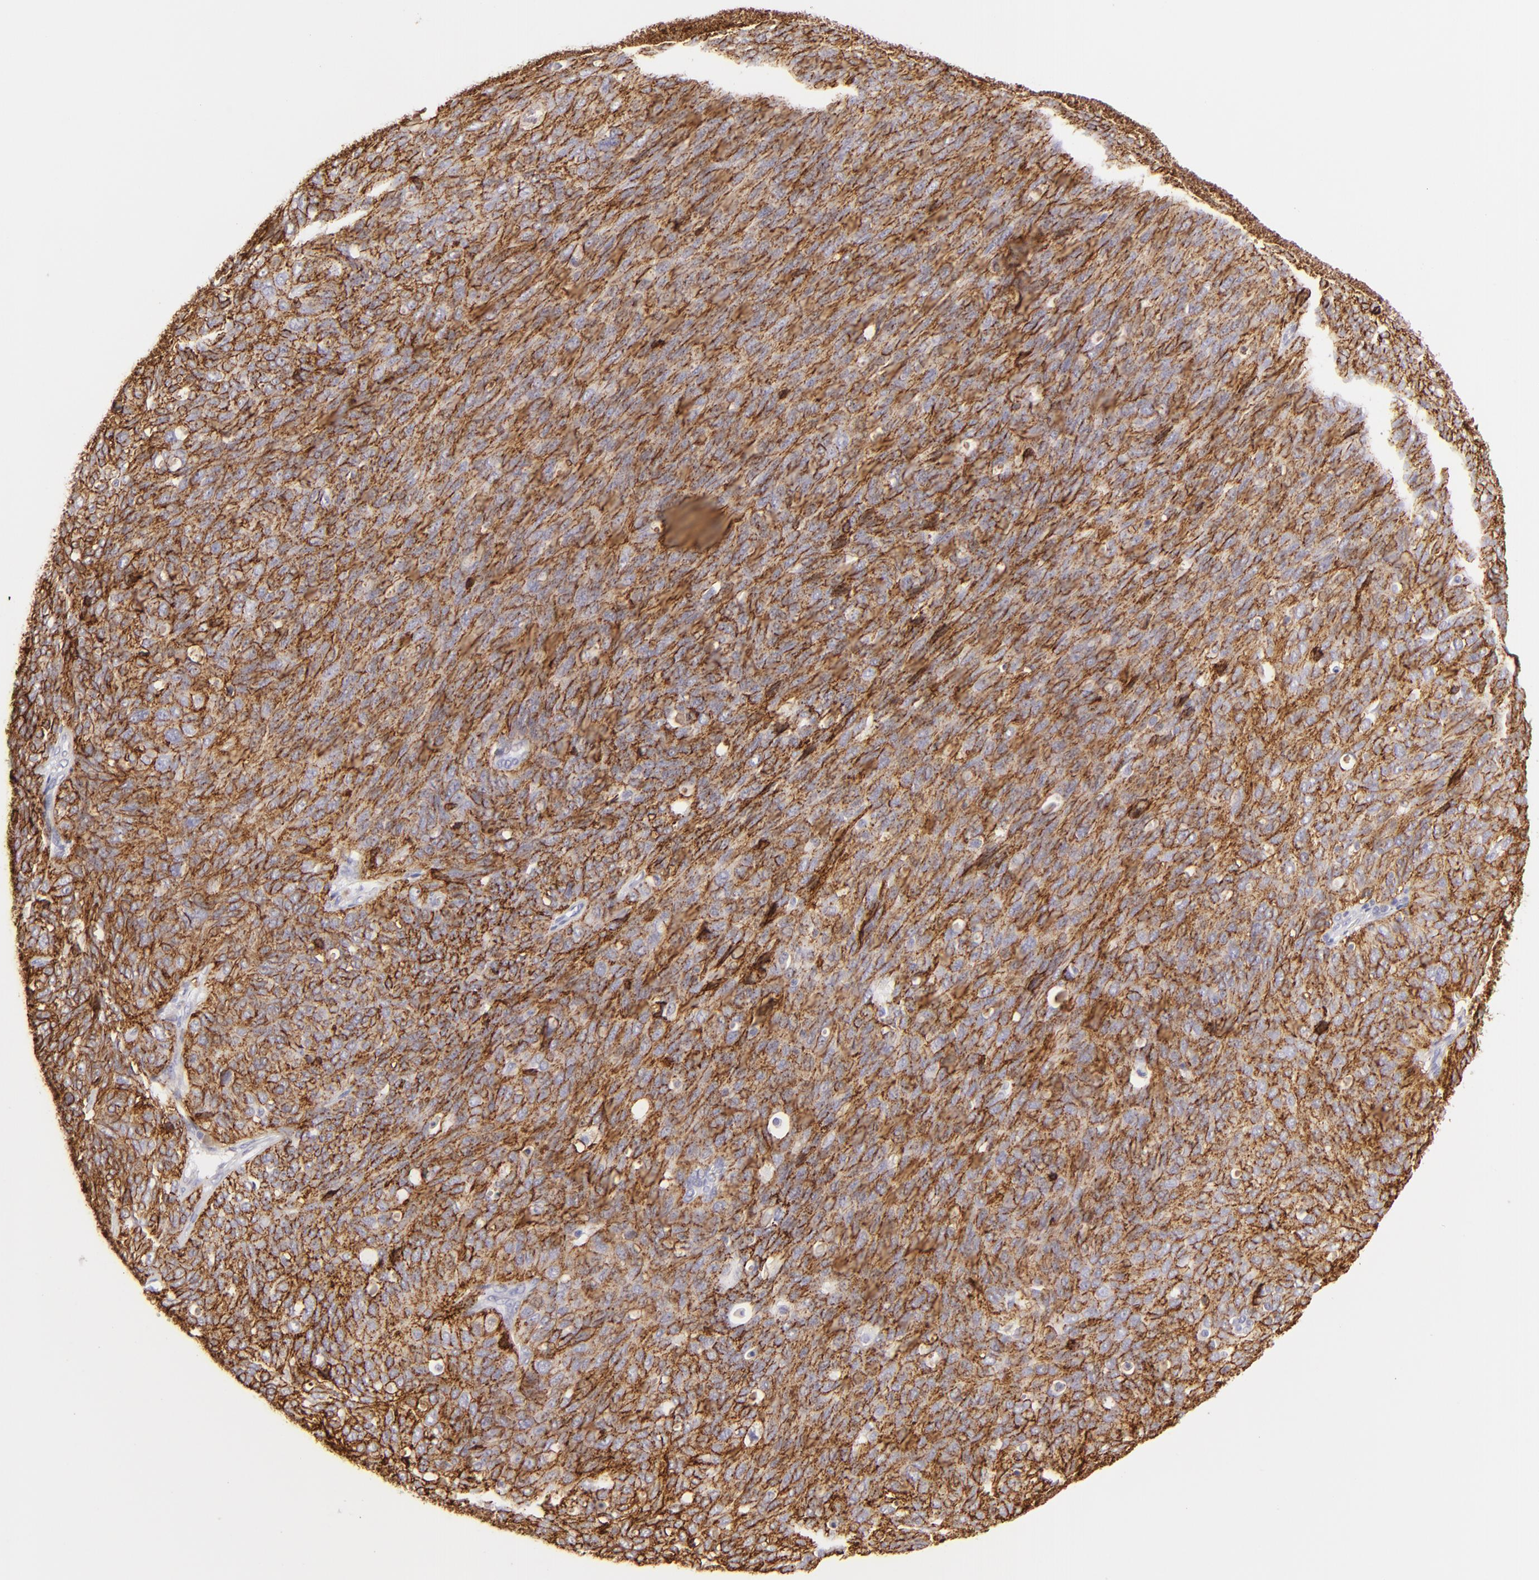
{"staining": {"intensity": "strong", "quantity": ">75%", "location": "cytoplasmic/membranous"}, "tissue": "ovarian cancer", "cell_type": "Tumor cells", "image_type": "cancer", "snomed": [{"axis": "morphology", "description": "Carcinoma, endometroid"}, {"axis": "topography", "description": "Ovary"}], "caption": "Endometroid carcinoma (ovarian) stained for a protein (brown) displays strong cytoplasmic/membranous positive staining in about >75% of tumor cells.", "gene": "CLDN4", "patient": {"sex": "female", "age": 60}}